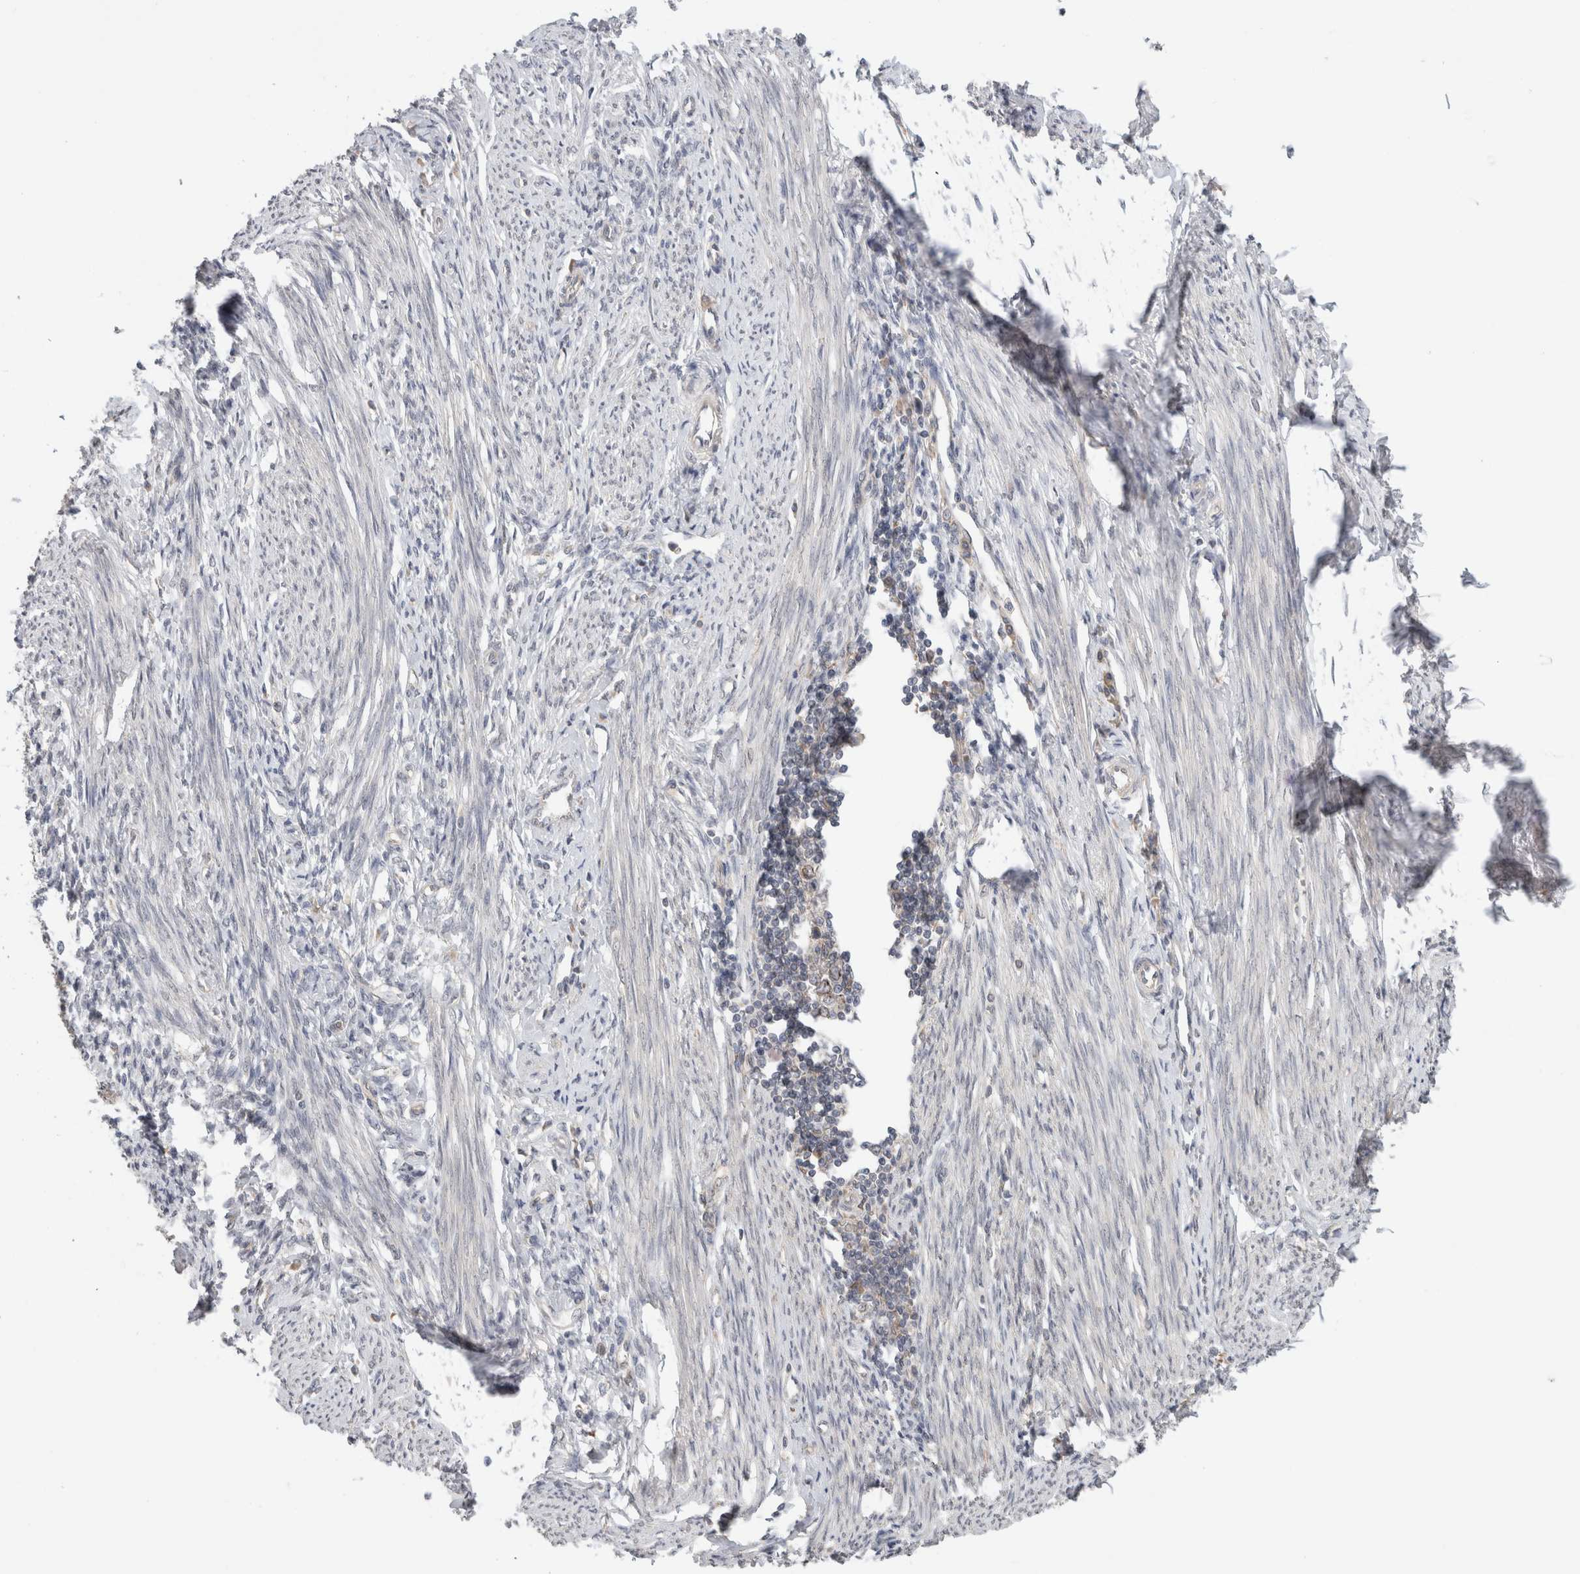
{"staining": {"intensity": "negative", "quantity": "none", "location": "none"}, "tissue": "endometrium", "cell_type": "Cells in endometrial stroma", "image_type": "normal", "snomed": [{"axis": "morphology", "description": "Normal tissue, NOS"}, {"axis": "topography", "description": "Endometrium"}], "caption": "Endometrium was stained to show a protein in brown. There is no significant staining in cells in endometrial stroma.", "gene": "SGK1", "patient": {"sex": "female", "age": 56}}